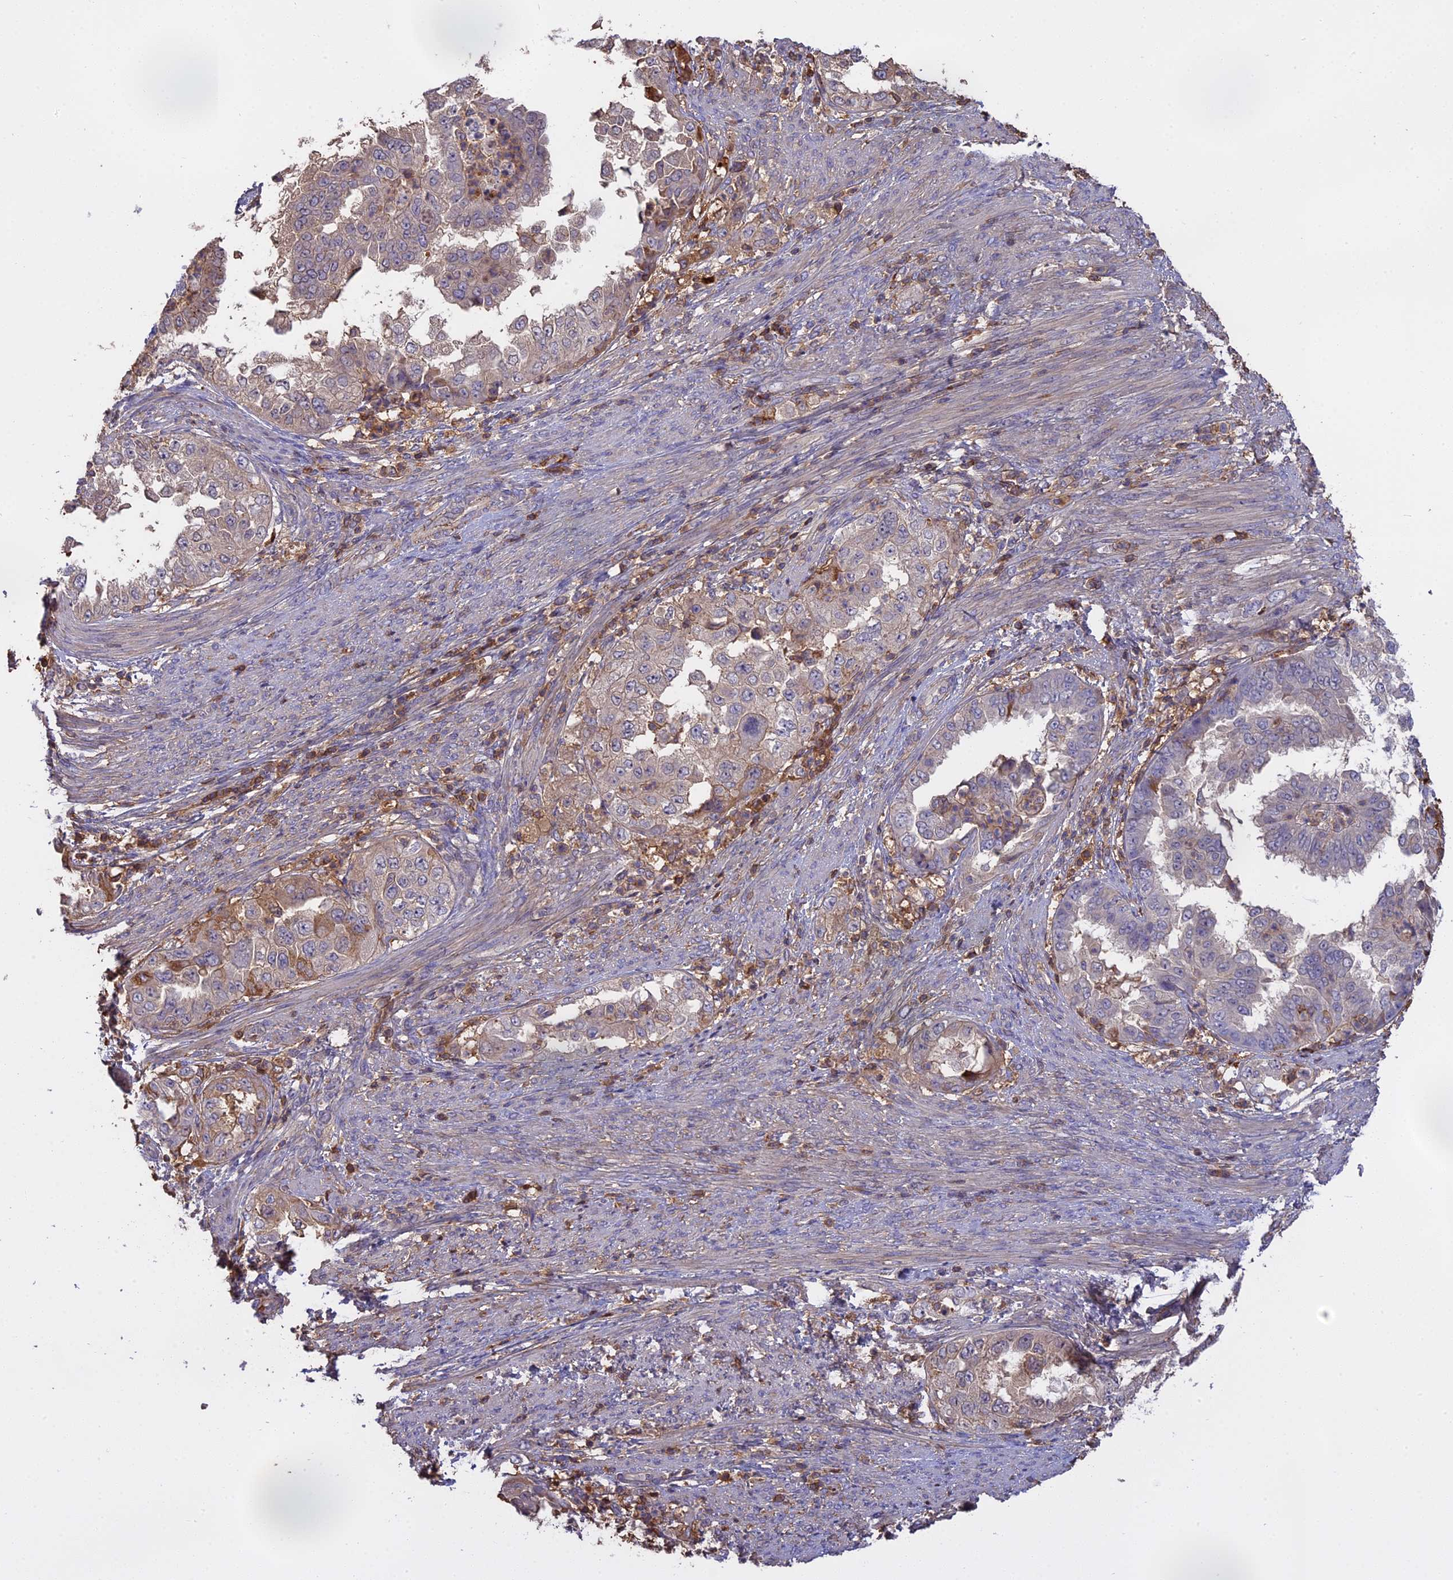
{"staining": {"intensity": "moderate", "quantity": "<25%", "location": "cytoplasmic/membranous"}, "tissue": "endometrial cancer", "cell_type": "Tumor cells", "image_type": "cancer", "snomed": [{"axis": "morphology", "description": "Adenocarcinoma, NOS"}, {"axis": "topography", "description": "Endometrium"}], "caption": "Immunohistochemical staining of endometrial cancer (adenocarcinoma) exhibits low levels of moderate cytoplasmic/membranous protein staining in approximately <25% of tumor cells.", "gene": "CFAP119", "patient": {"sex": "female", "age": 85}}